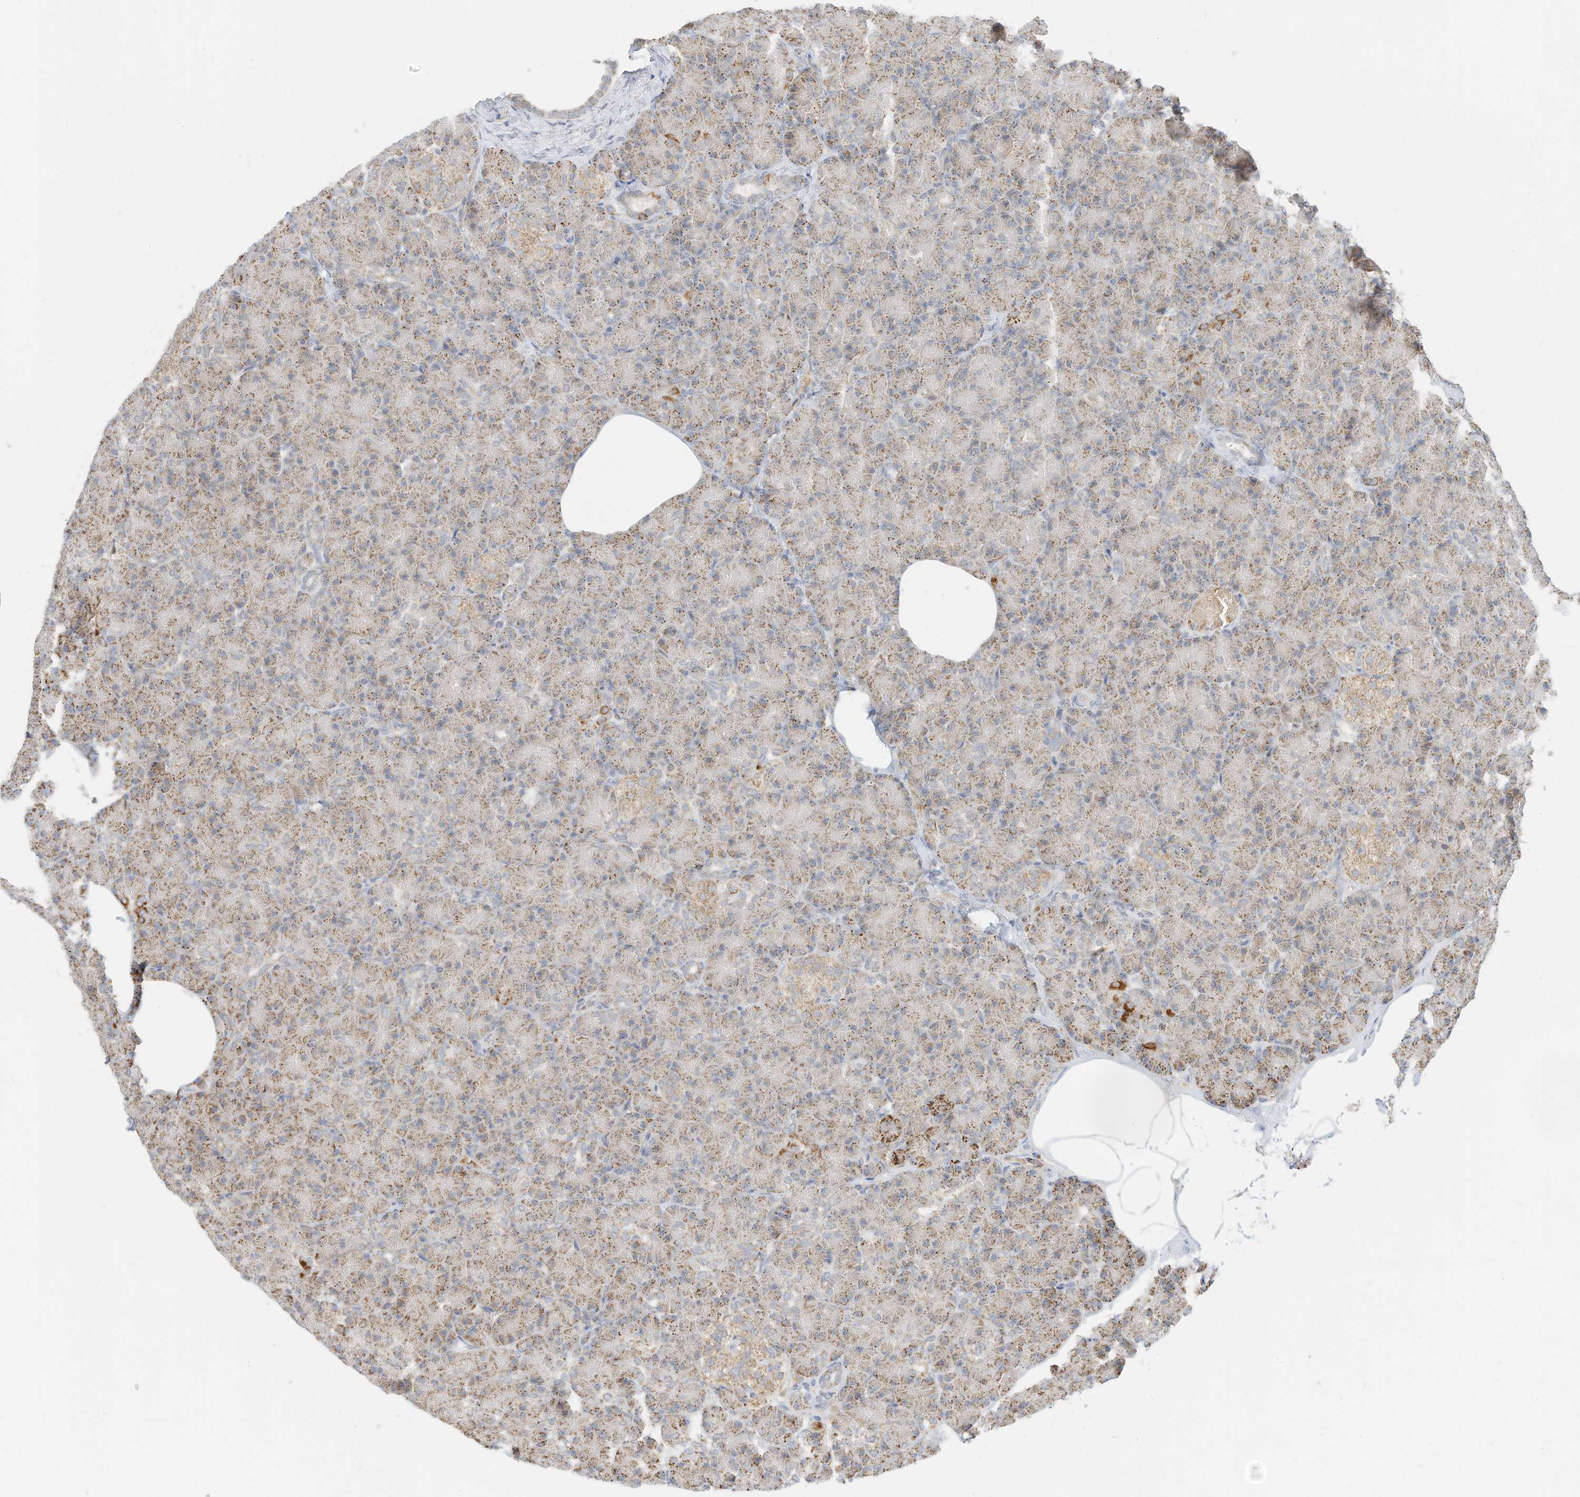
{"staining": {"intensity": "moderate", "quantity": ">75%", "location": "cytoplasmic/membranous"}, "tissue": "pancreas", "cell_type": "Exocrine glandular cells", "image_type": "normal", "snomed": [{"axis": "morphology", "description": "Normal tissue, NOS"}, {"axis": "topography", "description": "Pancreas"}], "caption": "This is an image of immunohistochemistry staining of benign pancreas, which shows moderate positivity in the cytoplasmic/membranous of exocrine glandular cells.", "gene": "MTUS2", "patient": {"sex": "female", "age": 43}}